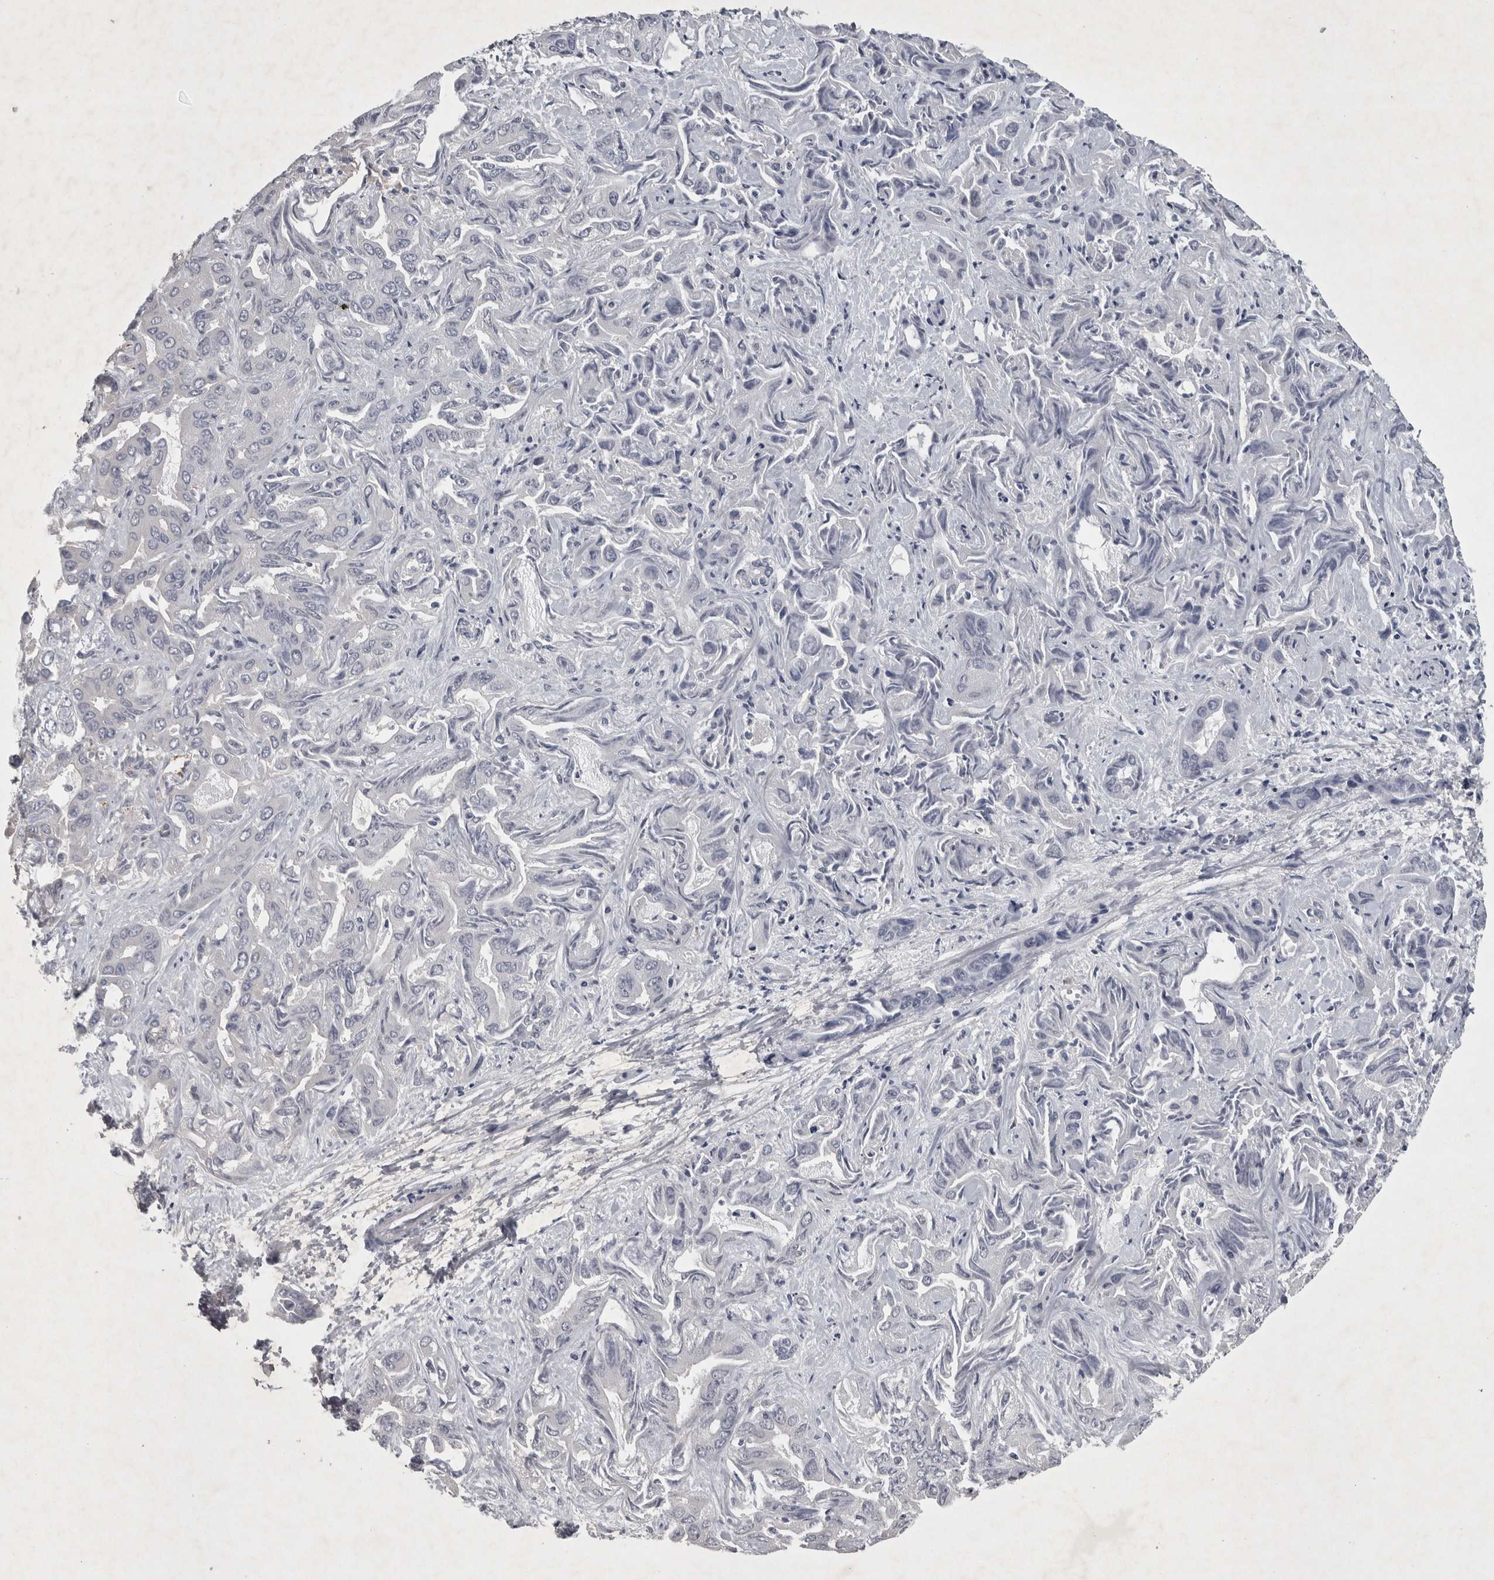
{"staining": {"intensity": "negative", "quantity": "none", "location": "none"}, "tissue": "liver cancer", "cell_type": "Tumor cells", "image_type": "cancer", "snomed": [{"axis": "morphology", "description": "Cholangiocarcinoma"}, {"axis": "topography", "description": "Liver"}], "caption": "This is an immunohistochemistry histopathology image of human liver cholangiocarcinoma. There is no positivity in tumor cells.", "gene": "ENPP7", "patient": {"sex": "female", "age": 52}}